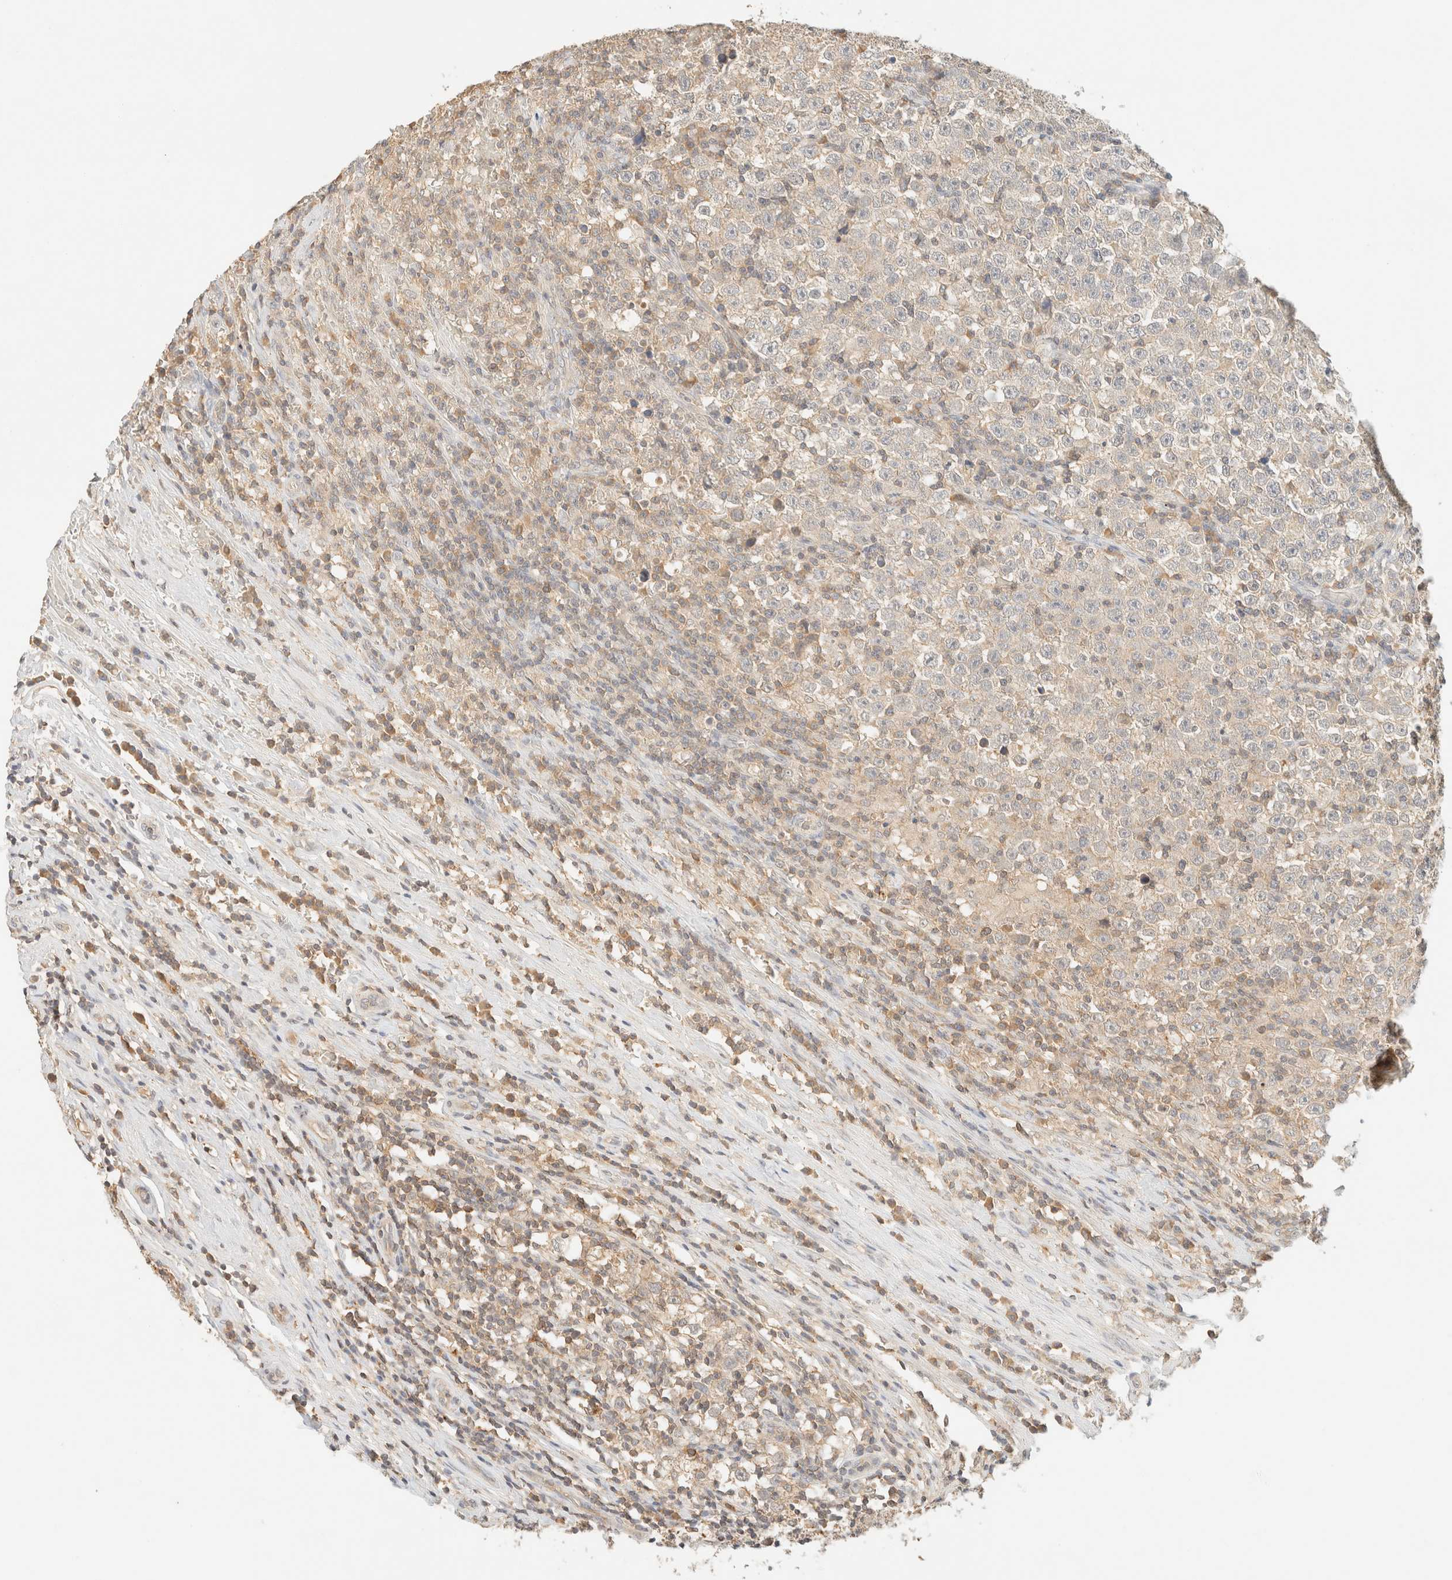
{"staining": {"intensity": "weak", "quantity": "25%-75%", "location": "cytoplasmic/membranous"}, "tissue": "testis cancer", "cell_type": "Tumor cells", "image_type": "cancer", "snomed": [{"axis": "morphology", "description": "Seminoma, NOS"}, {"axis": "topography", "description": "Testis"}], "caption": "Protein expression analysis of testis seminoma exhibits weak cytoplasmic/membranous expression in about 25%-75% of tumor cells.", "gene": "TIMD4", "patient": {"sex": "male", "age": 43}}